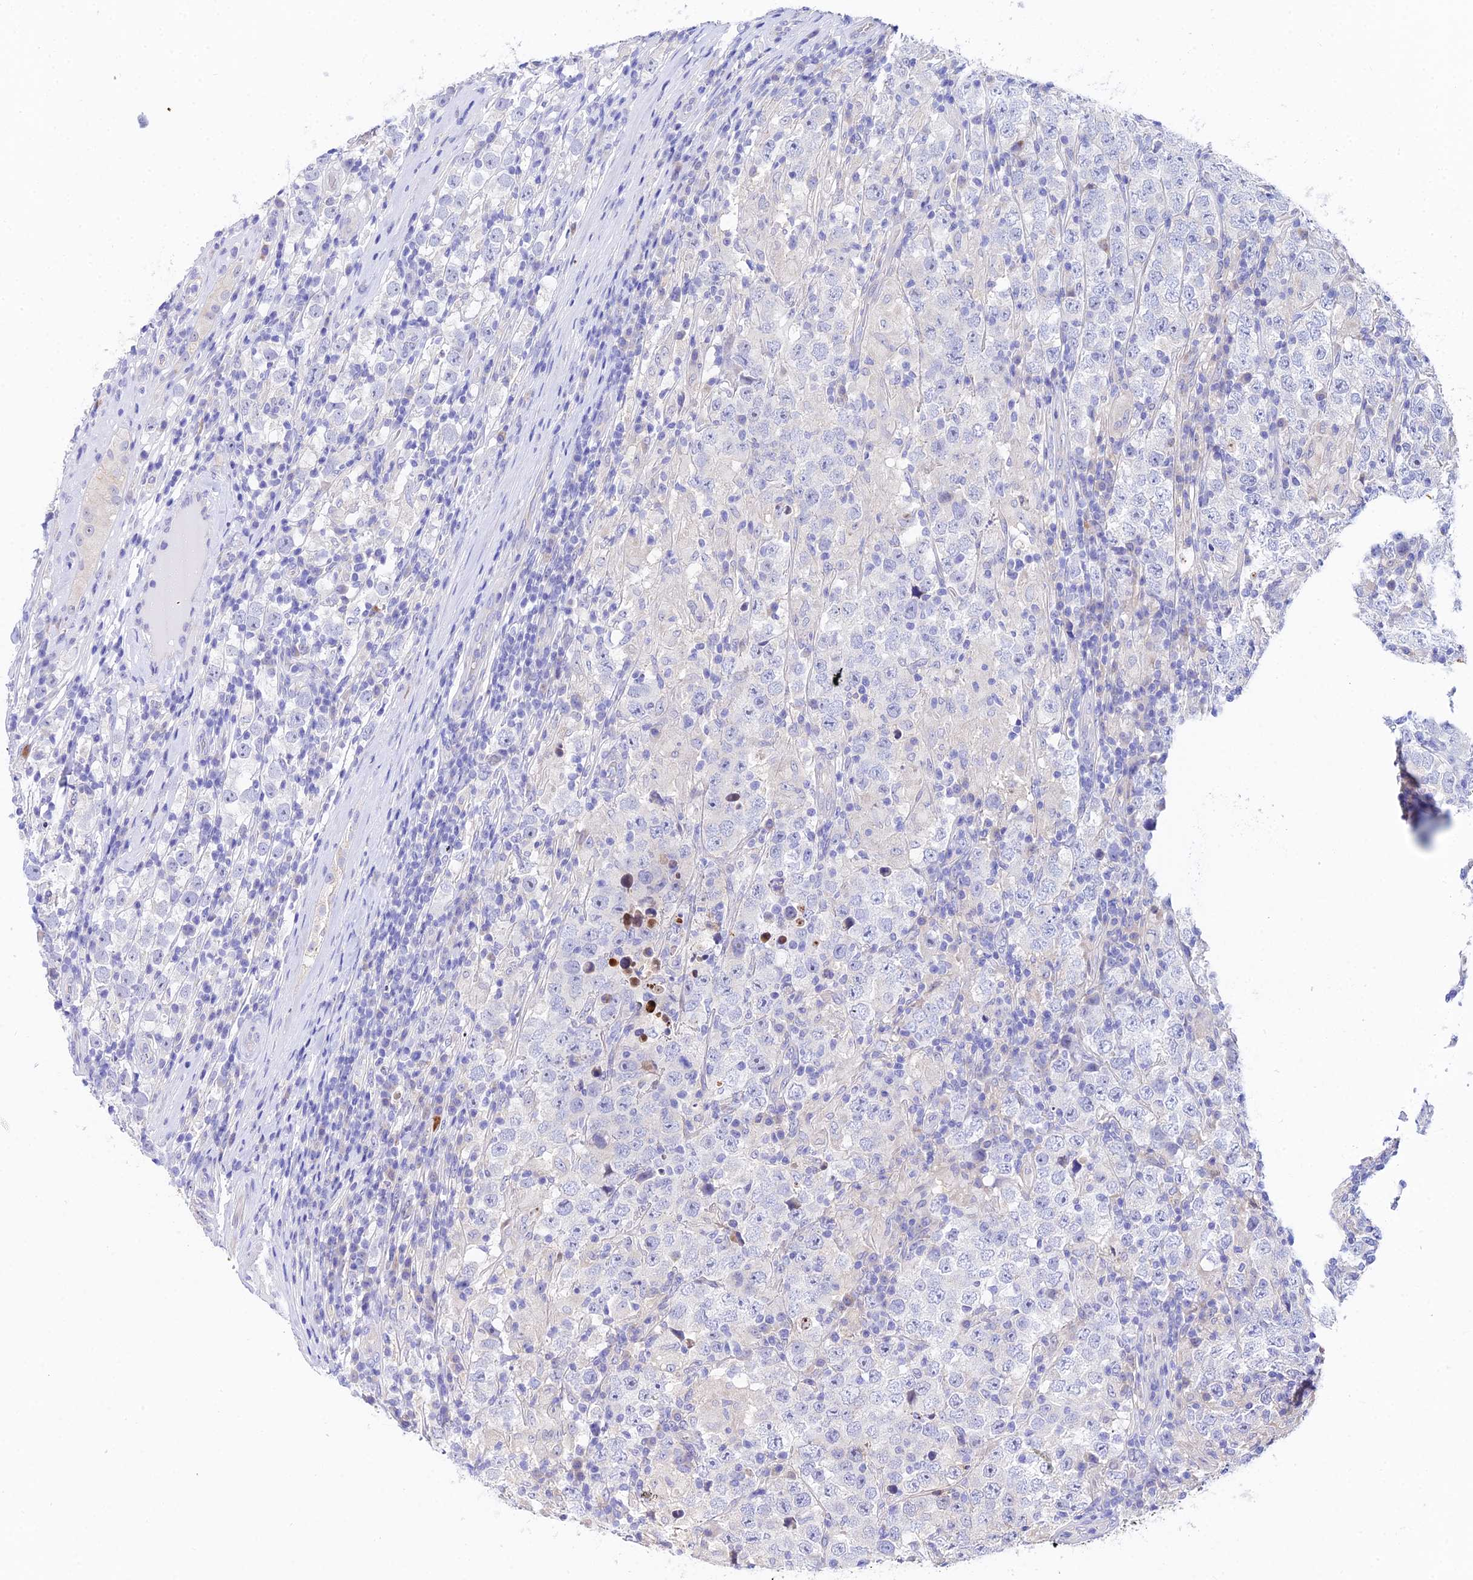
{"staining": {"intensity": "negative", "quantity": "none", "location": "none"}, "tissue": "testis cancer", "cell_type": "Tumor cells", "image_type": "cancer", "snomed": [{"axis": "morphology", "description": "Normal tissue, NOS"}, {"axis": "morphology", "description": "Urothelial carcinoma, High grade"}, {"axis": "morphology", "description": "Seminoma, NOS"}, {"axis": "morphology", "description": "Carcinoma, Embryonal, NOS"}, {"axis": "topography", "description": "Urinary bladder"}, {"axis": "topography", "description": "Testis"}], "caption": "Testis high-grade urothelial carcinoma stained for a protein using immunohistochemistry (IHC) shows no expression tumor cells.", "gene": "CEP41", "patient": {"sex": "male", "age": 41}}